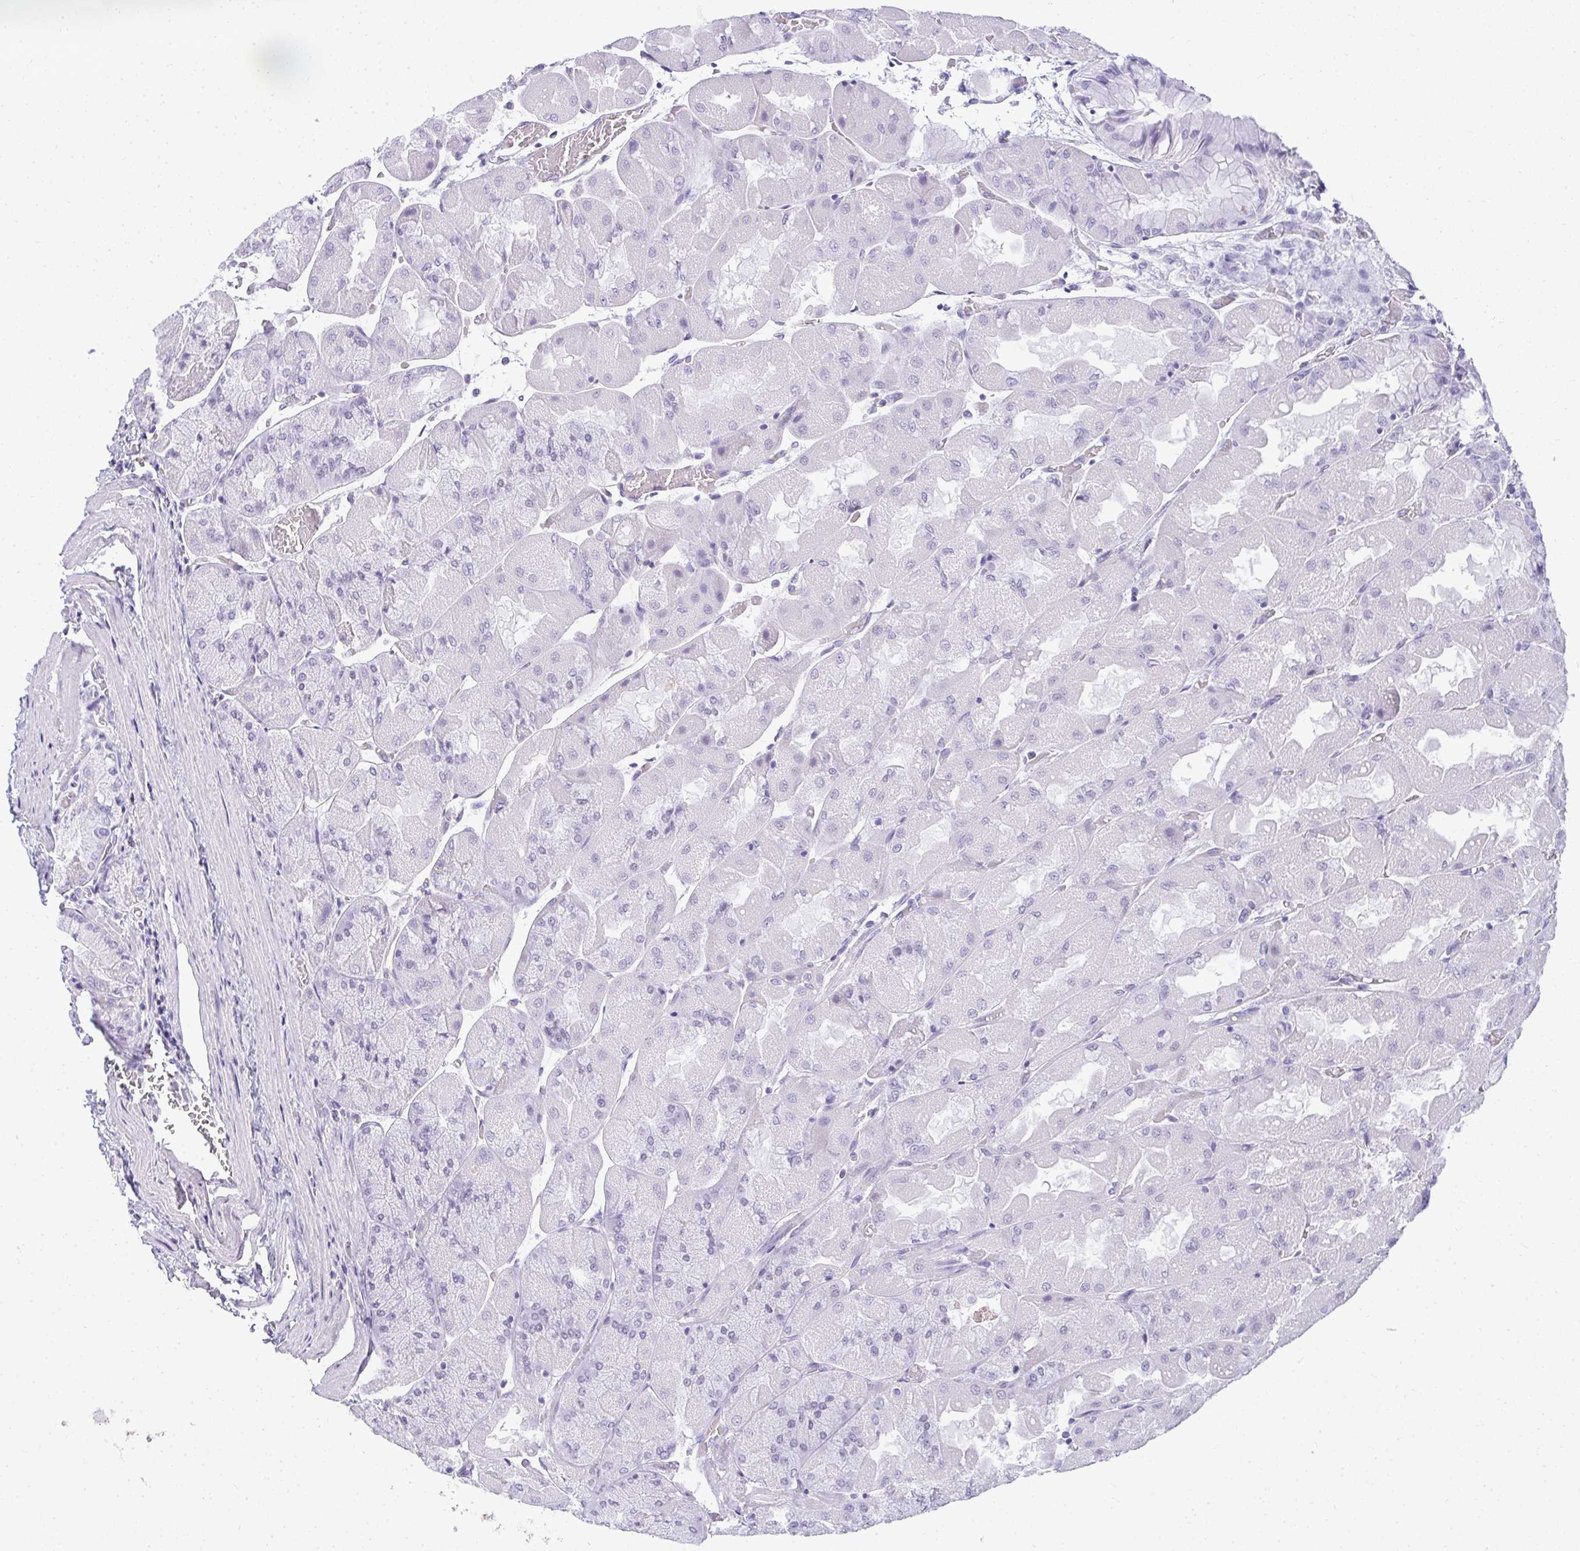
{"staining": {"intensity": "weak", "quantity": "<25%", "location": "nuclear"}, "tissue": "stomach", "cell_type": "Glandular cells", "image_type": "normal", "snomed": [{"axis": "morphology", "description": "Normal tissue, NOS"}, {"axis": "topography", "description": "Stomach"}], "caption": "This is an immunohistochemistry (IHC) image of normal human stomach. There is no positivity in glandular cells.", "gene": "PLA2G1B", "patient": {"sex": "female", "age": 61}}